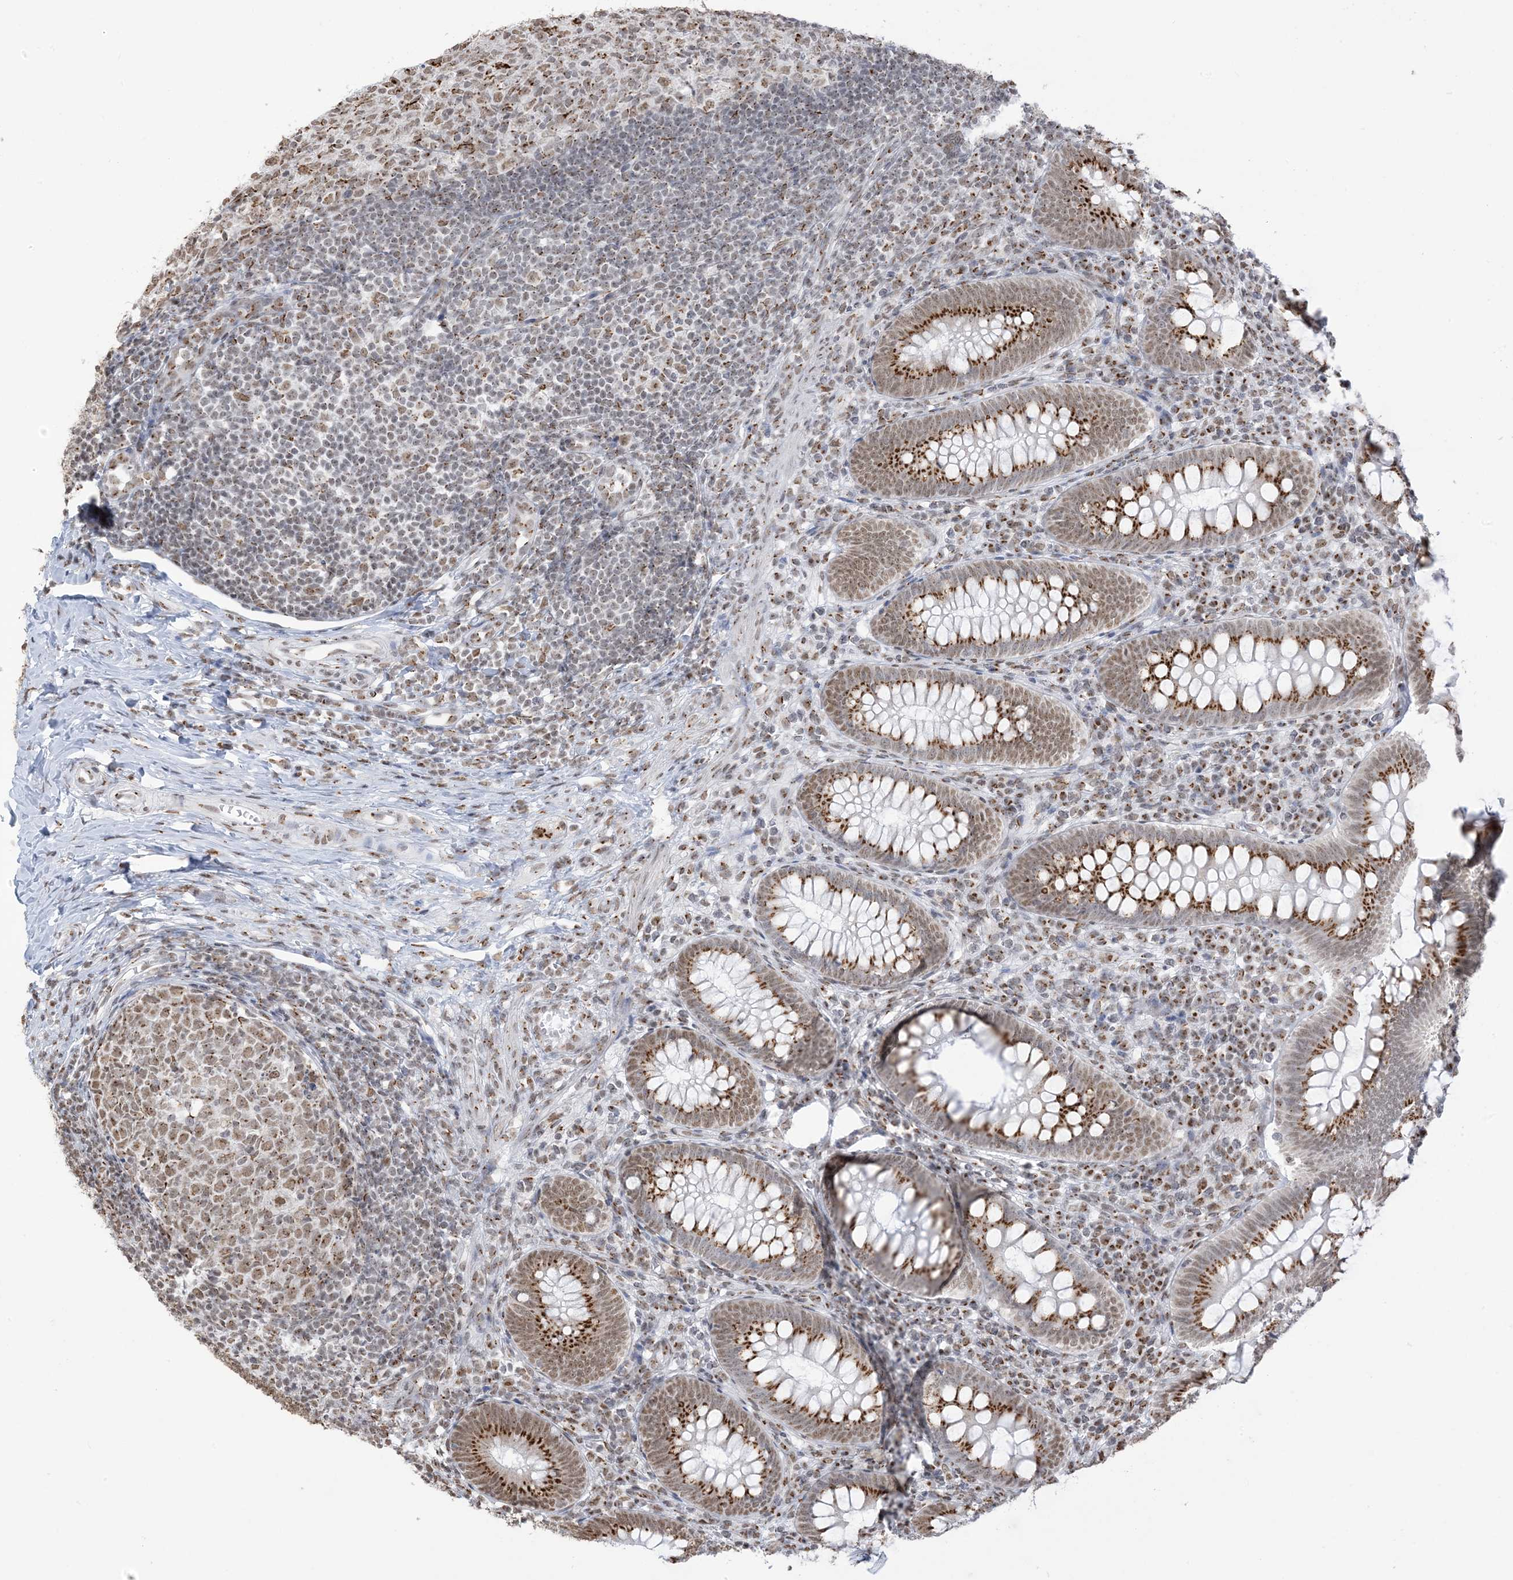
{"staining": {"intensity": "moderate", "quantity": ">75%", "location": "cytoplasmic/membranous,nuclear"}, "tissue": "appendix", "cell_type": "Glandular cells", "image_type": "normal", "snomed": [{"axis": "morphology", "description": "Normal tissue, NOS"}, {"axis": "topography", "description": "Appendix"}], "caption": "A brown stain shows moderate cytoplasmic/membranous,nuclear expression of a protein in glandular cells of benign appendix. The protein is shown in brown color, while the nuclei are stained blue.", "gene": "GPR107", "patient": {"sex": "male", "age": 14}}